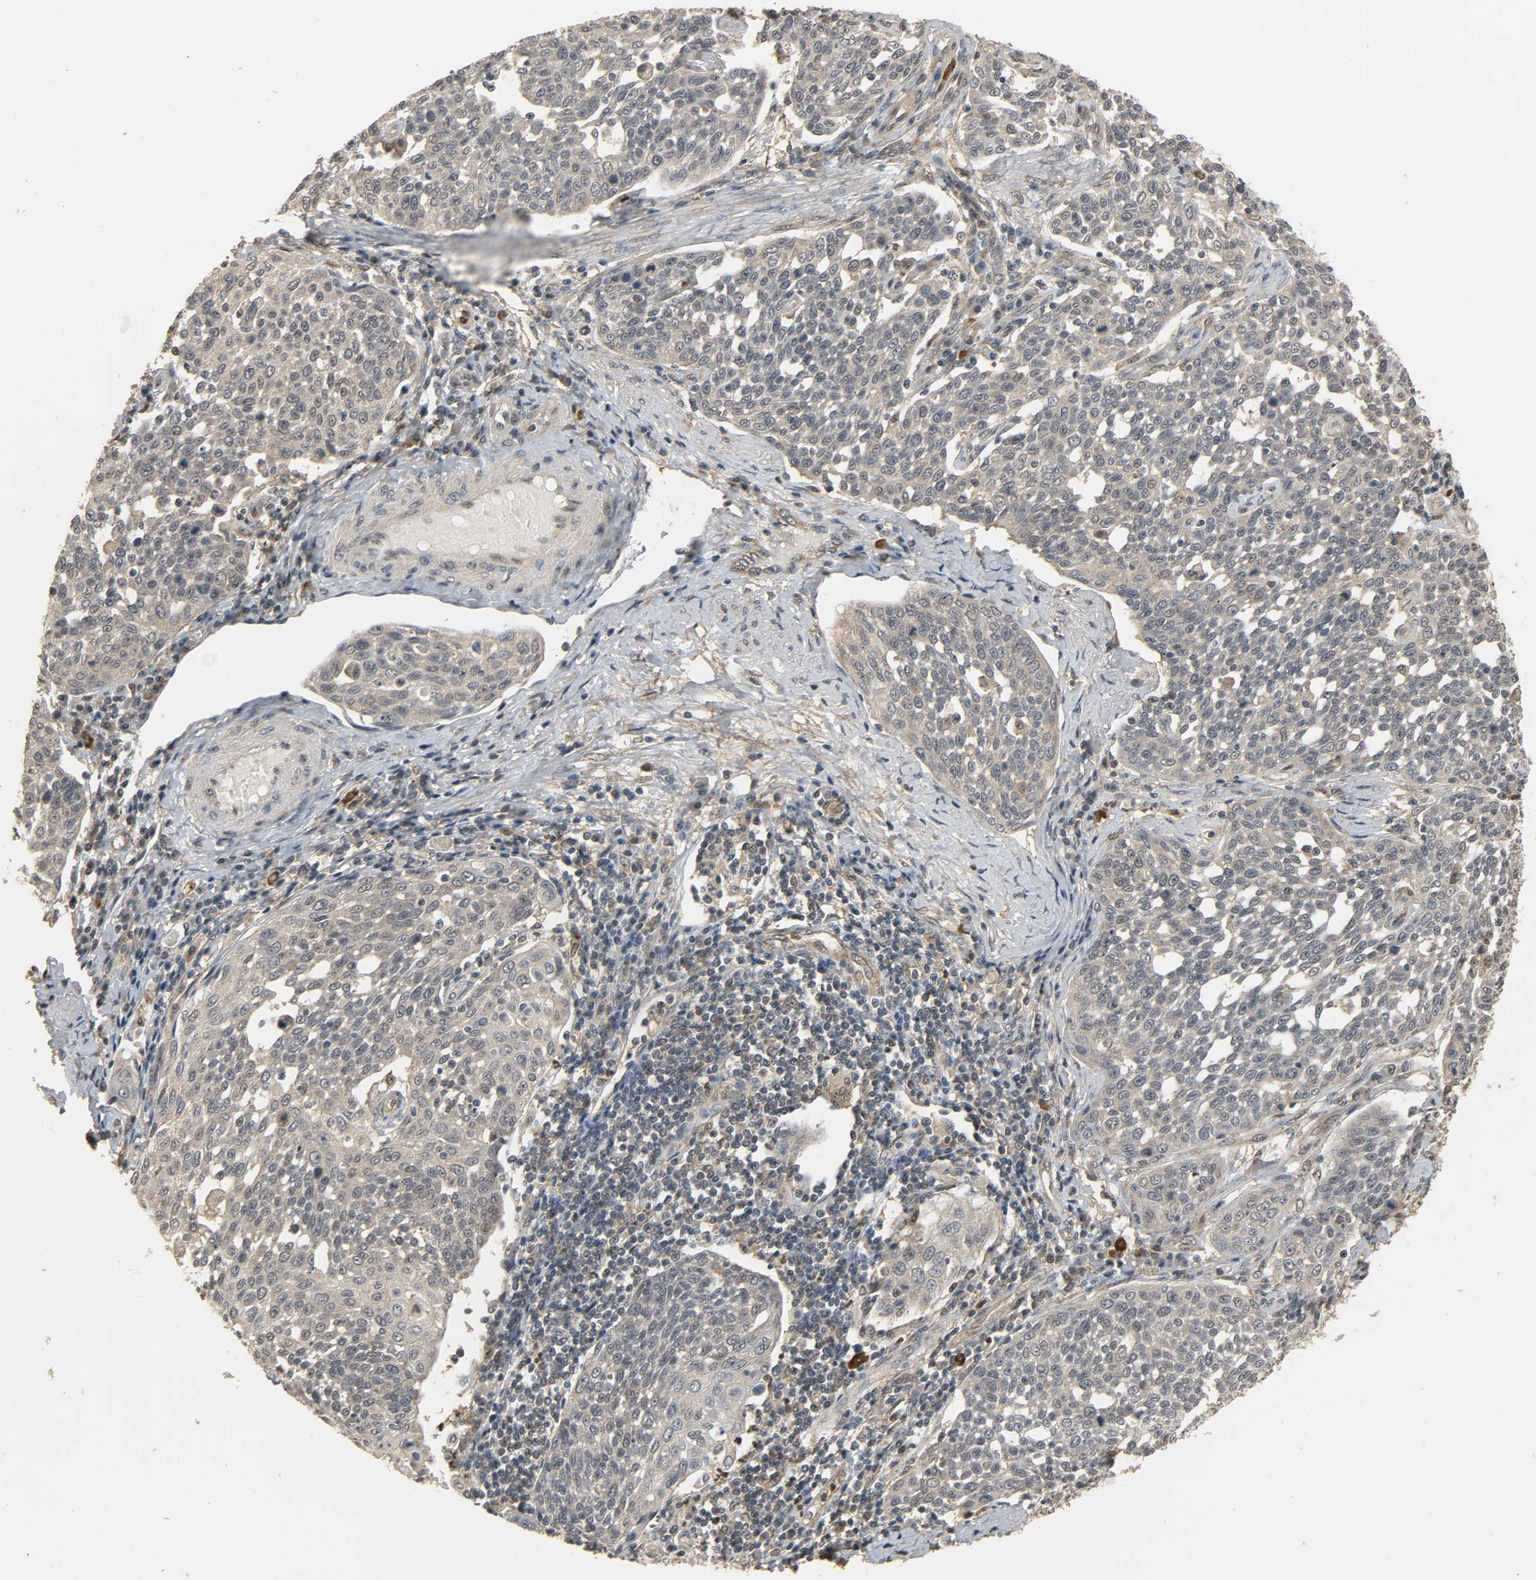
{"staining": {"intensity": "negative", "quantity": "none", "location": "none"}, "tissue": "cervical cancer", "cell_type": "Tumor cells", "image_type": "cancer", "snomed": [{"axis": "morphology", "description": "Squamous cell carcinoma, NOS"}, {"axis": "topography", "description": "Cervix"}], "caption": "An image of squamous cell carcinoma (cervical) stained for a protein exhibits no brown staining in tumor cells.", "gene": "ZFPM2", "patient": {"sex": "female", "age": 34}}